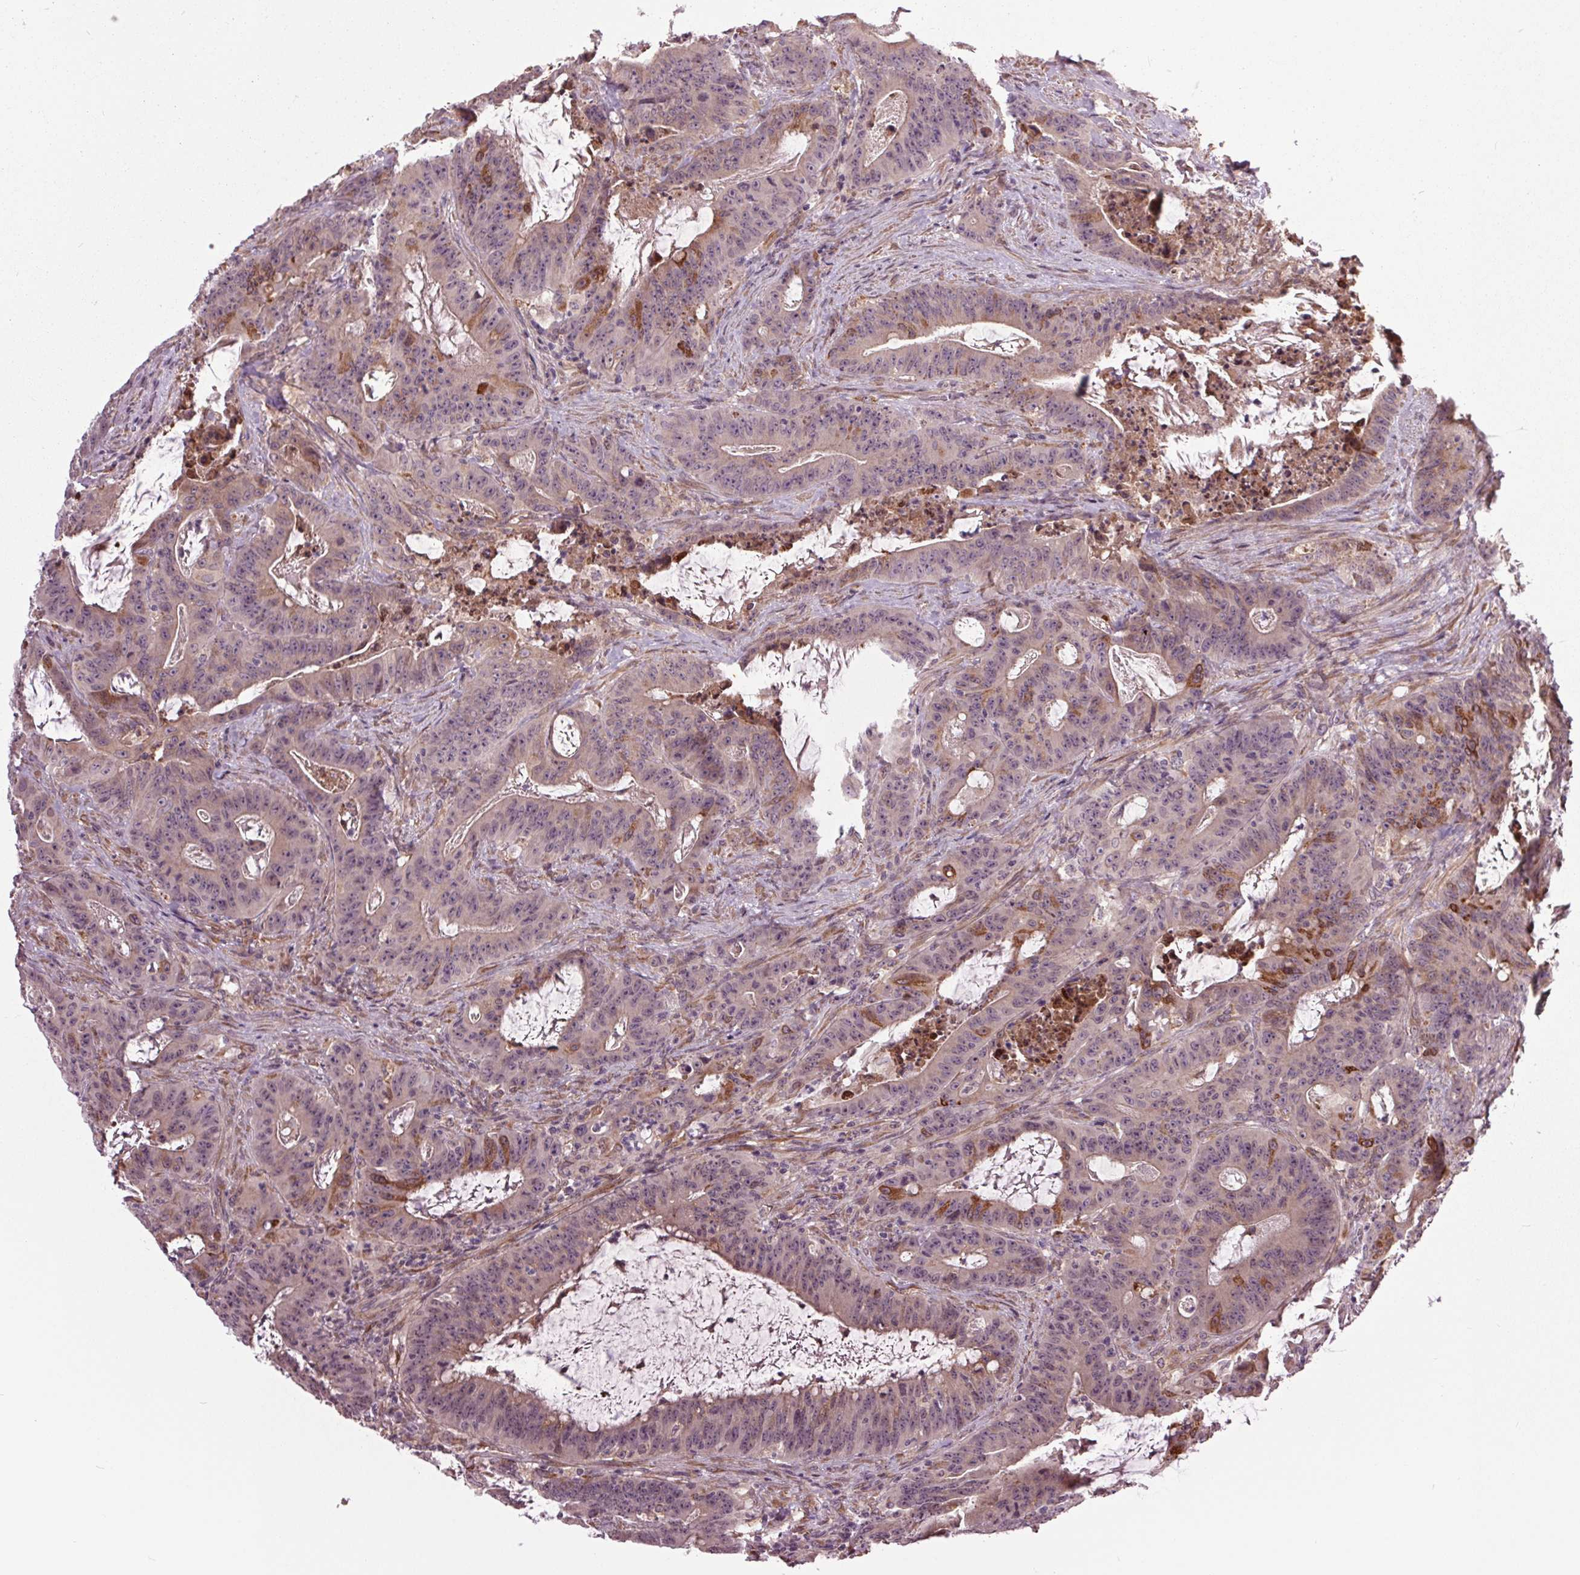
{"staining": {"intensity": "moderate", "quantity": "<25%", "location": "cytoplasmic/membranous"}, "tissue": "colorectal cancer", "cell_type": "Tumor cells", "image_type": "cancer", "snomed": [{"axis": "morphology", "description": "Adenocarcinoma, NOS"}, {"axis": "topography", "description": "Colon"}], "caption": "A brown stain highlights moderate cytoplasmic/membranous expression of a protein in human colorectal cancer (adenocarcinoma) tumor cells.", "gene": "HAUS5", "patient": {"sex": "male", "age": 33}}